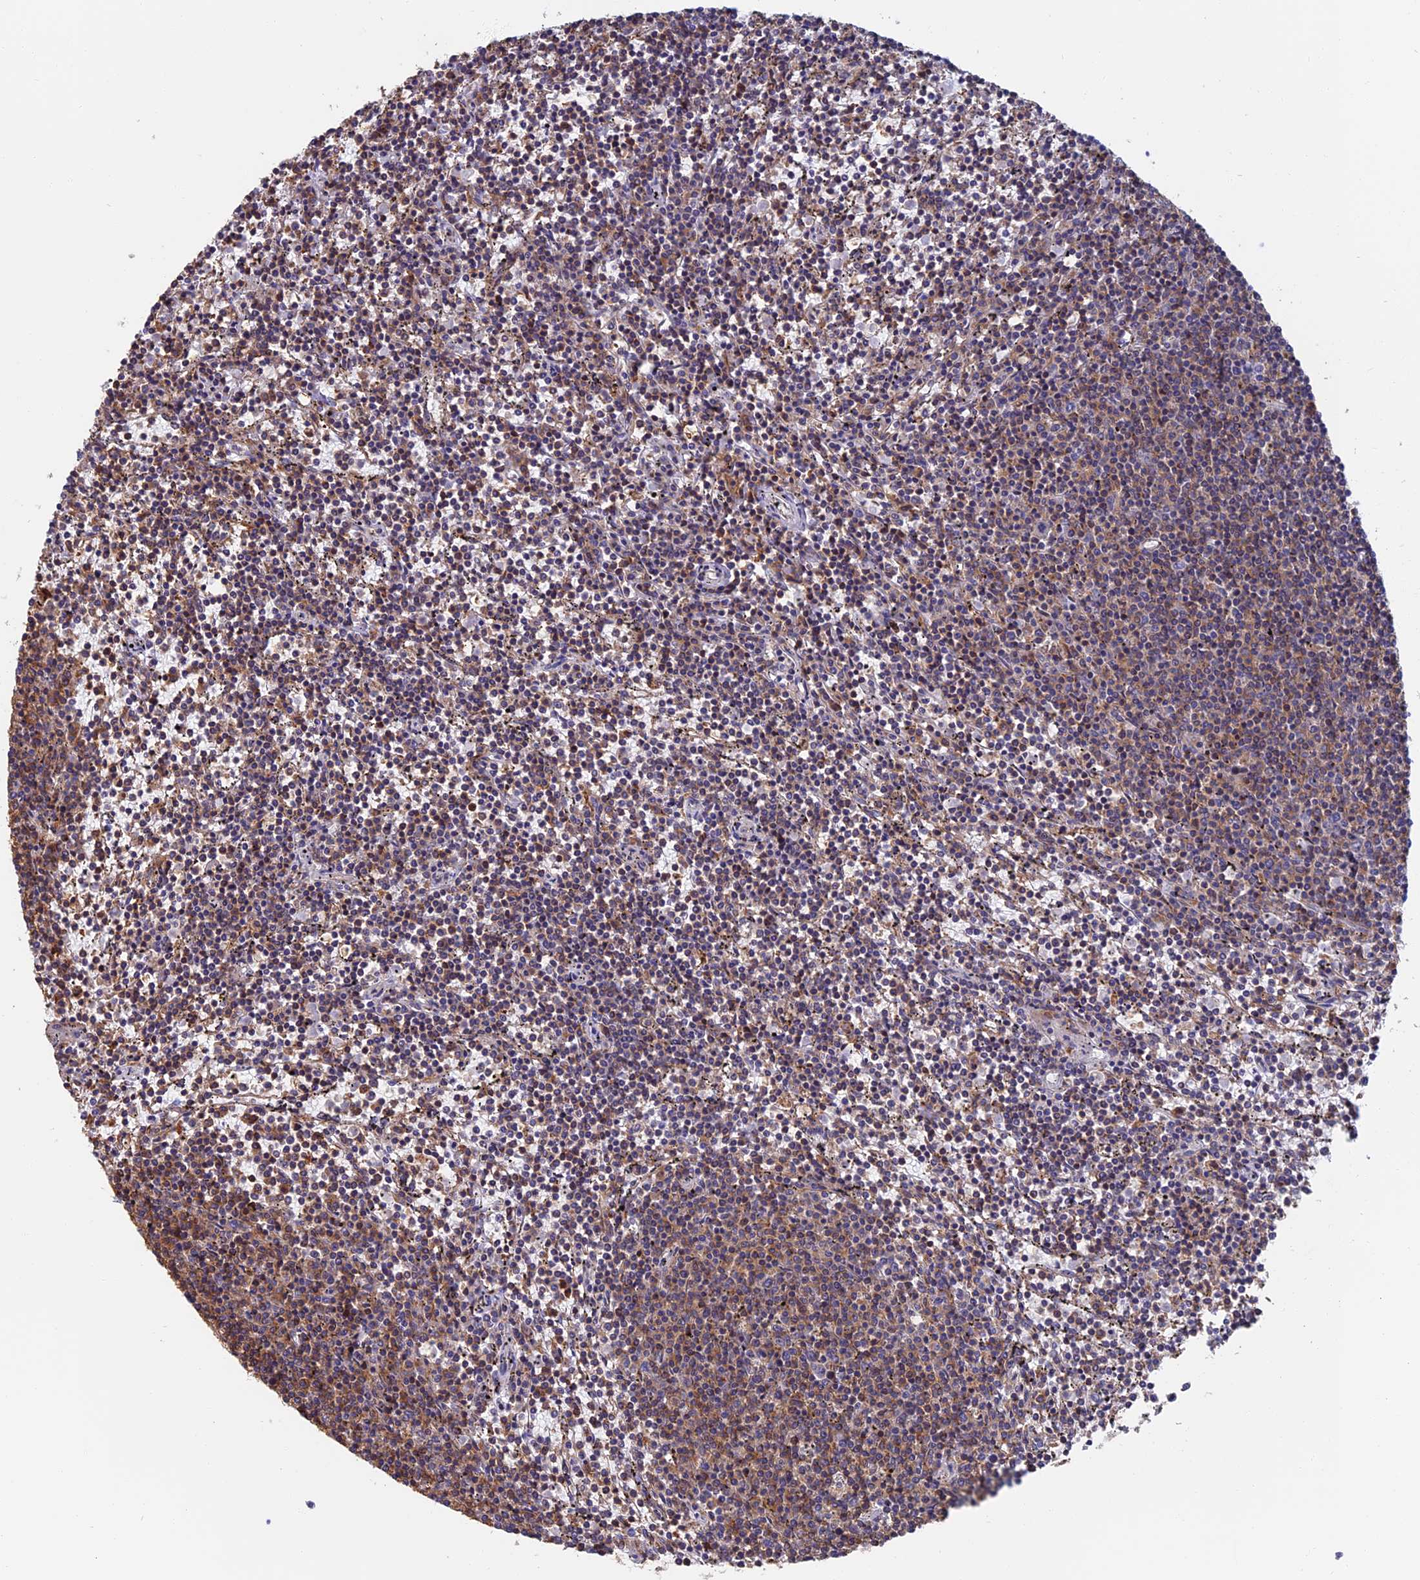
{"staining": {"intensity": "moderate", "quantity": "25%-75%", "location": "cytoplasmic/membranous"}, "tissue": "lymphoma", "cell_type": "Tumor cells", "image_type": "cancer", "snomed": [{"axis": "morphology", "description": "Malignant lymphoma, non-Hodgkin's type, Low grade"}, {"axis": "topography", "description": "Spleen"}], "caption": "There is medium levels of moderate cytoplasmic/membranous positivity in tumor cells of lymphoma, as demonstrated by immunohistochemical staining (brown color).", "gene": "HSD17B8", "patient": {"sex": "female", "age": 50}}